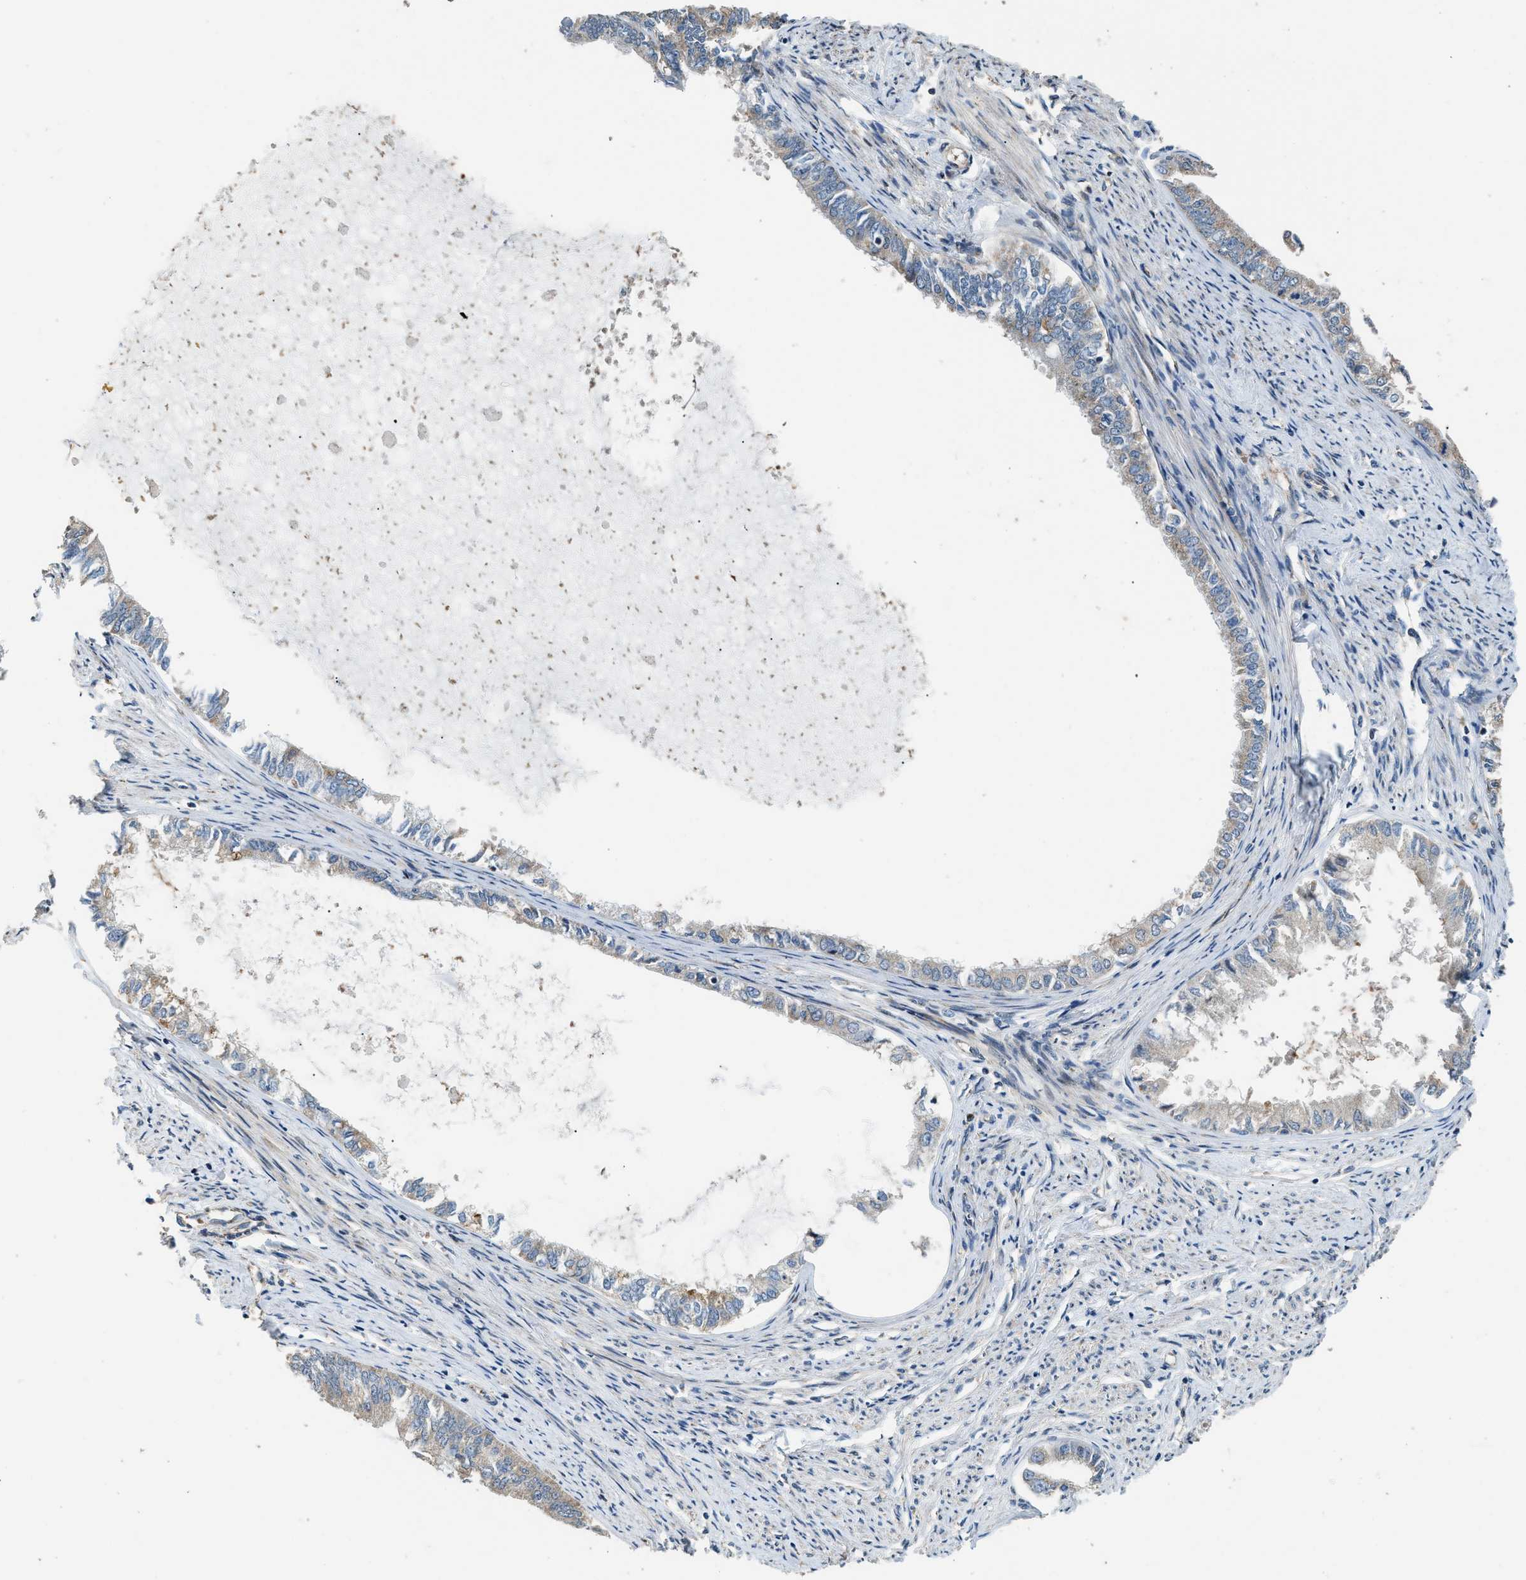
{"staining": {"intensity": "moderate", "quantity": "25%-75%", "location": "cytoplasmic/membranous"}, "tissue": "endometrial cancer", "cell_type": "Tumor cells", "image_type": "cancer", "snomed": [{"axis": "morphology", "description": "Adenocarcinoma, NOS"}, {"axis": "topography", "description": "Endometrium"}], "caption": "Immunohistochemistry micrograph of neoplastic tissue: human endometrial cancer stained using immunohistochemistry (IHC) shows medium levels of moderate protein expression localized specifically in the cytoplasmic/membranous of tumor cells, appearing as a cytoplasmic/membranous brown color.", "gene": "FUT8", "patient": {"sex": "female", "age": 86}}